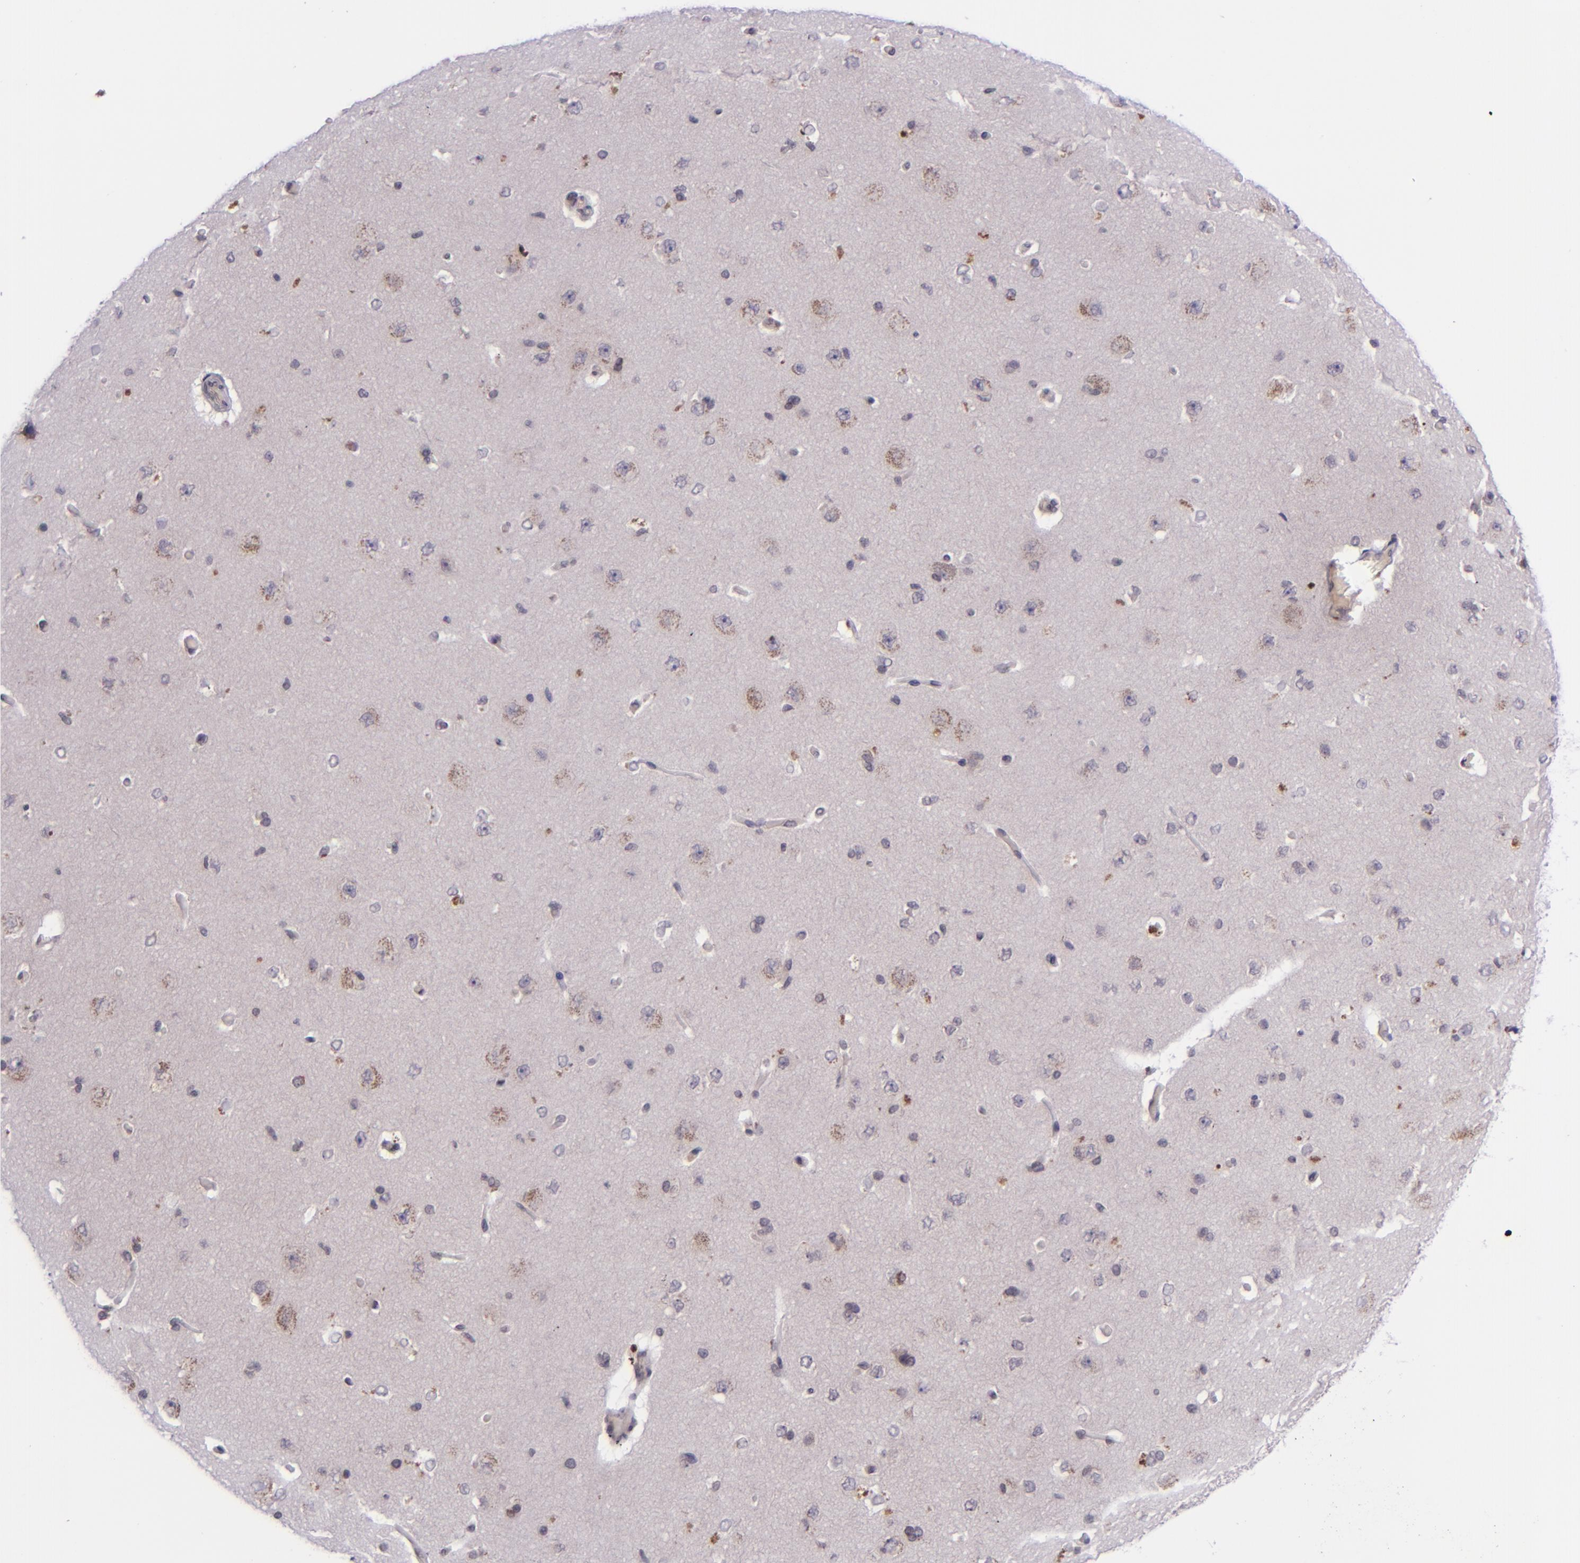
{"staining": {"intensity": "negative", "quantity": "none", "location": "none"}, "tissue": "cerebral cortex", "cell_type": "Endothelial cells", "image_type": "normal", "snomed": [{"axis": "morphology", "description": "Normal tissue, NOS"}, {"axis": "topography", "description": "Cerebral cortex"}], "caption": "DAB immunohistochemical staining of benign human cerebral cortex demonstrates no significant positivity in endothelial cells.", "gene": "SELL", "patient": {"sex": "female", "age": 45}}